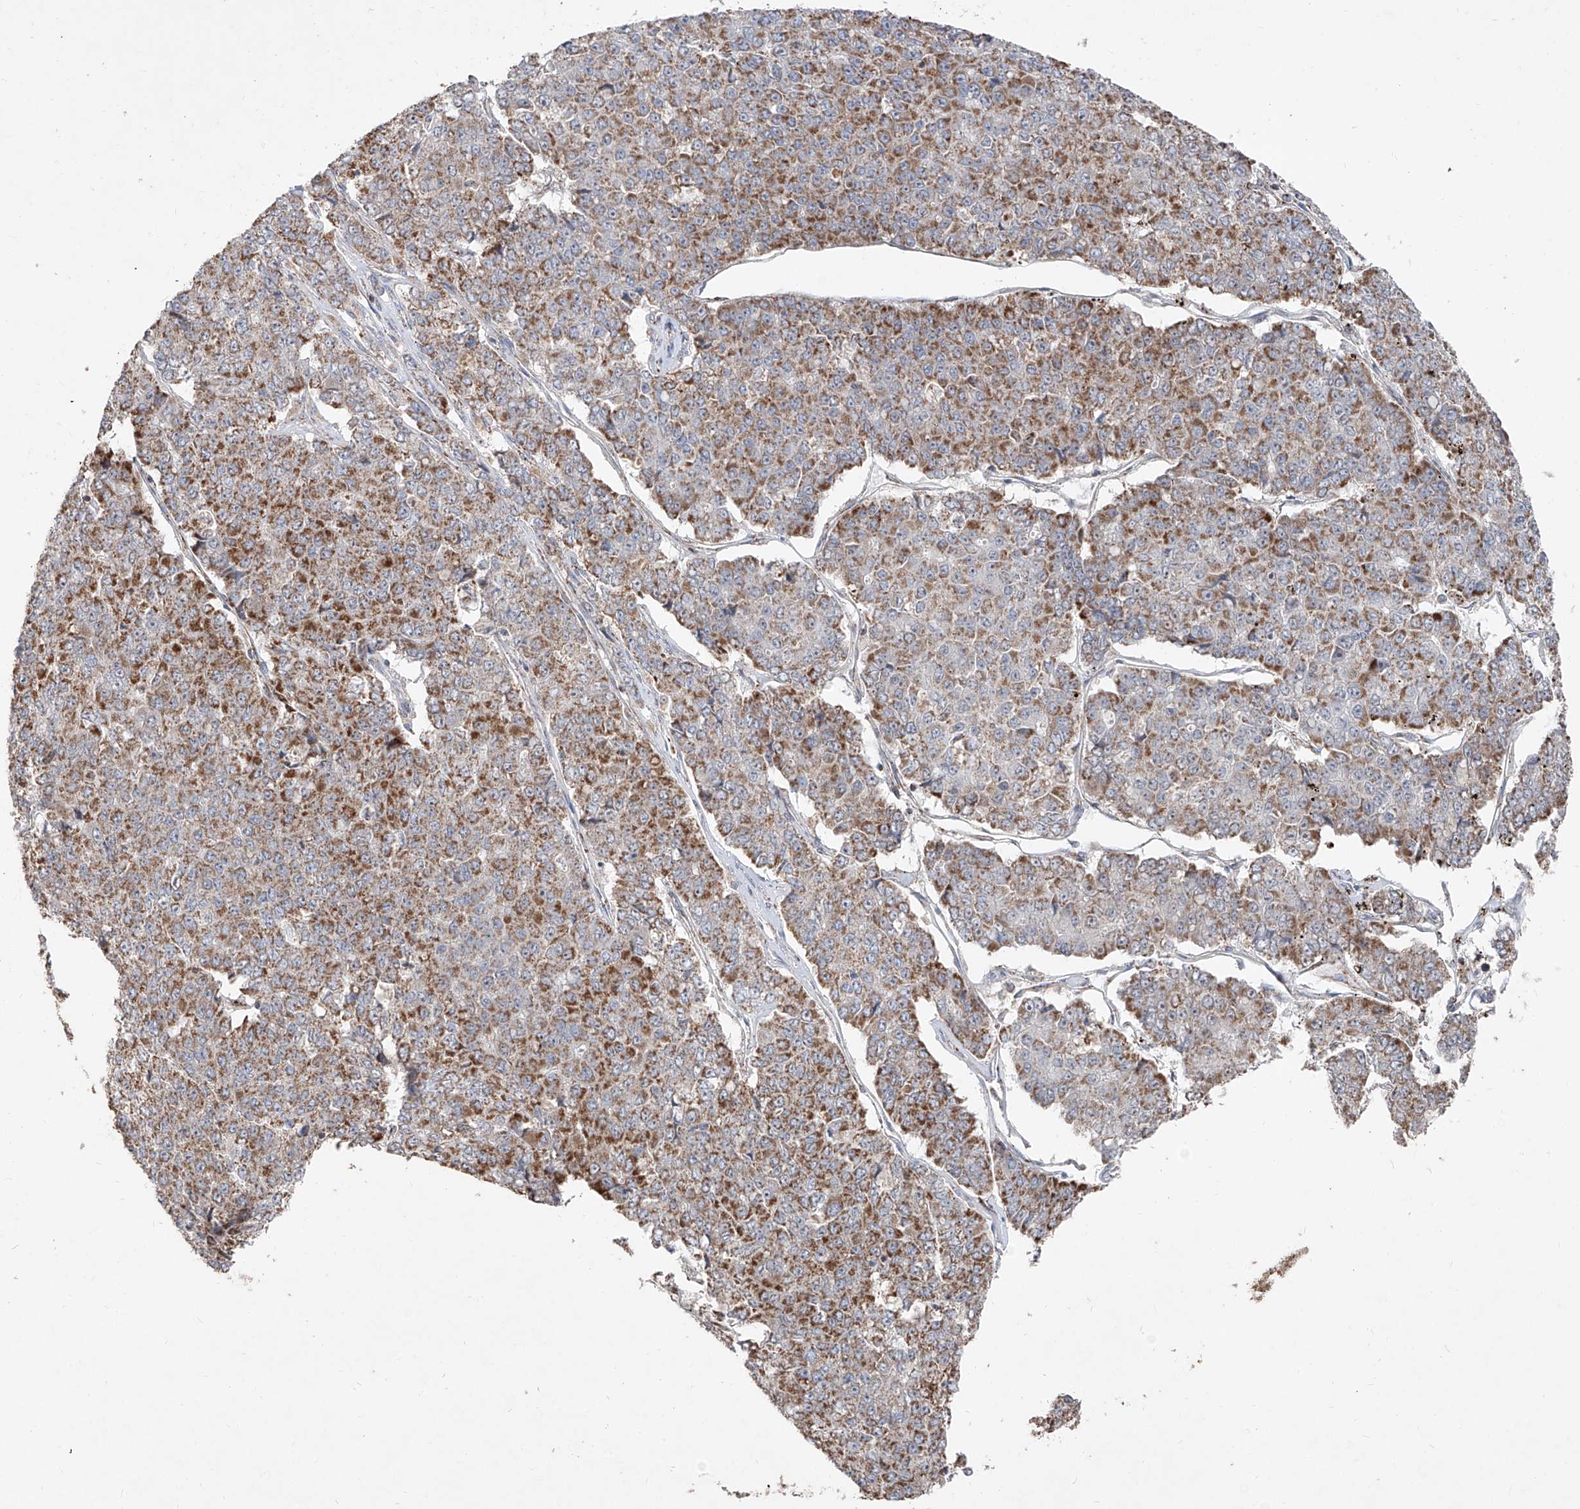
{"staining": {"intensity": "moderate", "quantity": ">75%", "location": "cytoplasmic/membranous"}, "tissue": "pancreatic cancer", "cell_type": "Tumor cells", "image_type": "cancer", "snomed": [{"axis": "morphology", "description": "Adenocarcinoma, NOS"}, {"axis": "topography", "description": "Pancreas"}], "caption": "A high-resolution image shows immunohistochemistry staining of pancreatic adenocarcinoma, which displays moderate cytoplasmic/membranous expression in approximately >75% of tumor cells.", "gene": "NDUFB3", "patient": {"sex": "male", "age": 50}}